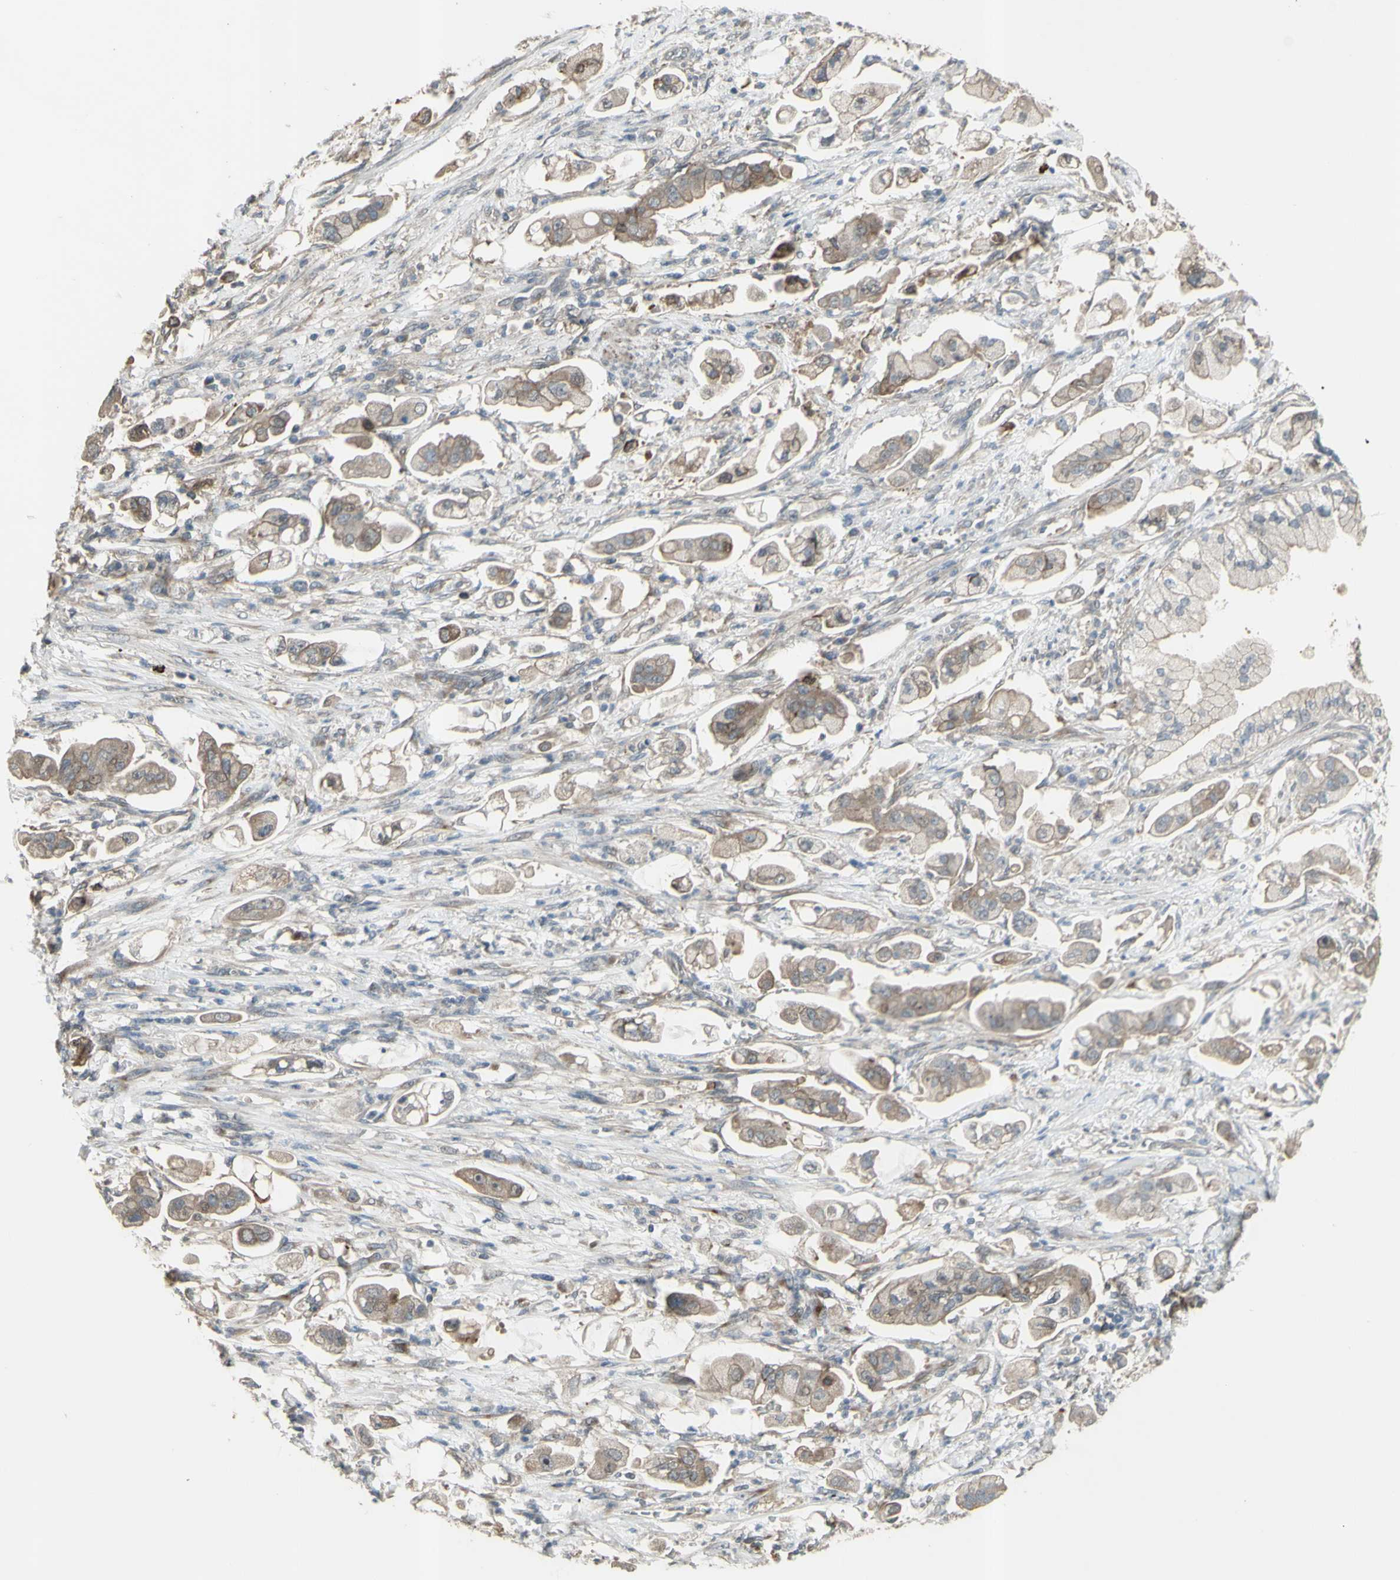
{"staining": {"intensity": "weak", "quantity": ">75%", "location": "cytoplasmic/membranous"}, "tissue": "stomach cancer", "cell_type": "Tumor cells", "image_type": "cancer", "snomed": [{"axis": "morphology", "description": "Adenocarcinoma, NOS"}, {"axis": "topography", "description": "Stomach"}], "caption": "Tumor cells display low levels of weak cytoplasmic/membranous expression in approximately >75% of cells in human stomach cancer (adenocarcinoma).", "gene": "GRAMD1B", "patient": {"sex": "male", "age": 62}}